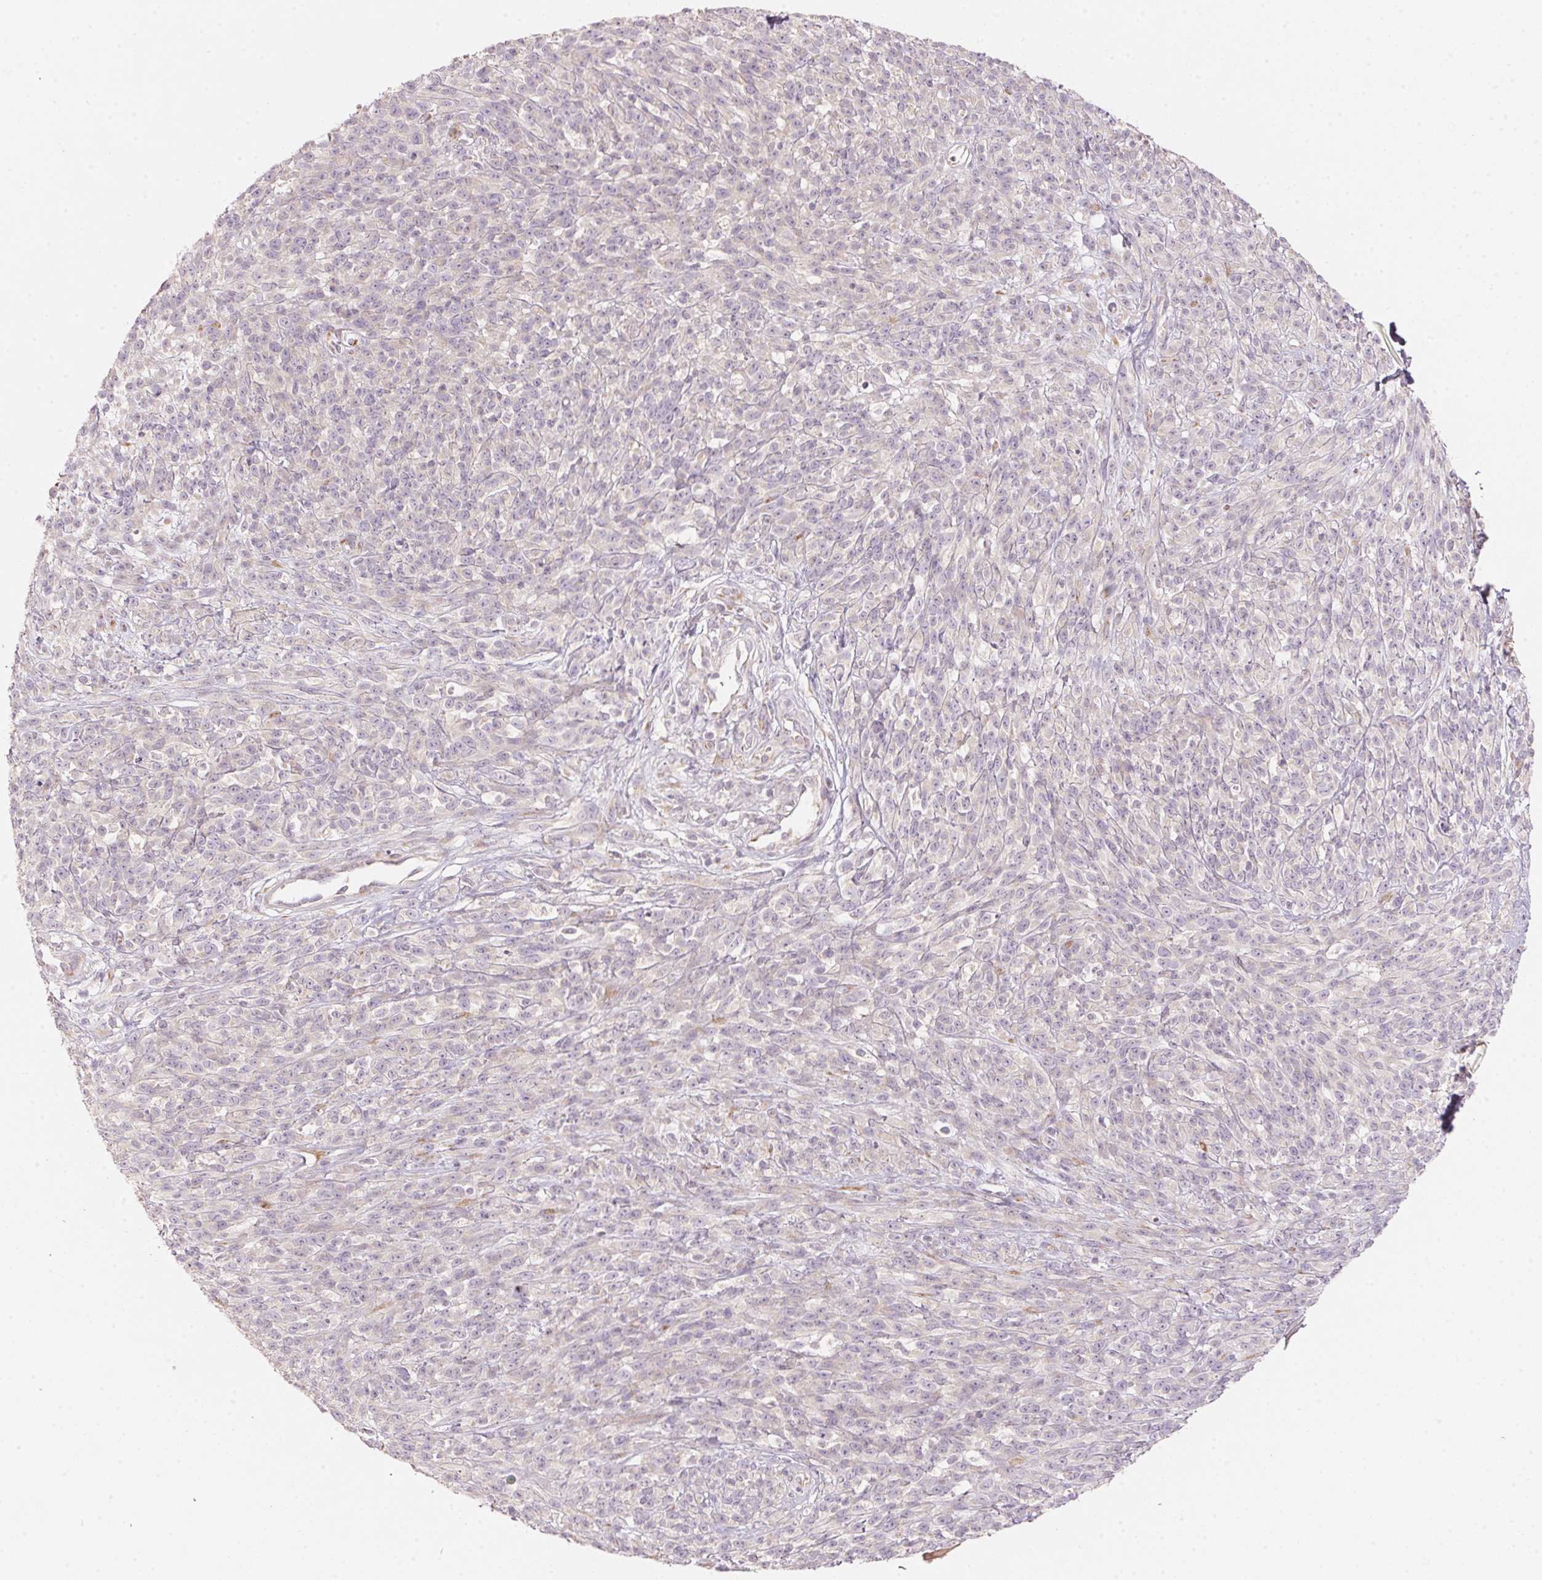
{"staining": {"intensity": "negative", "quantity": "none", "location": "none"}, "tissue": "melanoma", "cell_type": "Tumor cells", "image_type": "cancer", "snomed": [{"axis": "morphology", "description": "Malignant melanoma, NOS"}, {"axis": "topography", "description": "Skin"}, {"axis": "topography", "description": "Skin of trunk"}], "caption": "The photomicrograph displays no significant expression in tumor cells of melanoma. (Stains: DAB (3,3'-diaminobenzidine) immunohistochemistry with hematoxylin counter stain, Microscopy: brightfield microscopy at high magnification).", "gene": "BLOC1S2", "patient": {"sex": "male", "age": 74}}